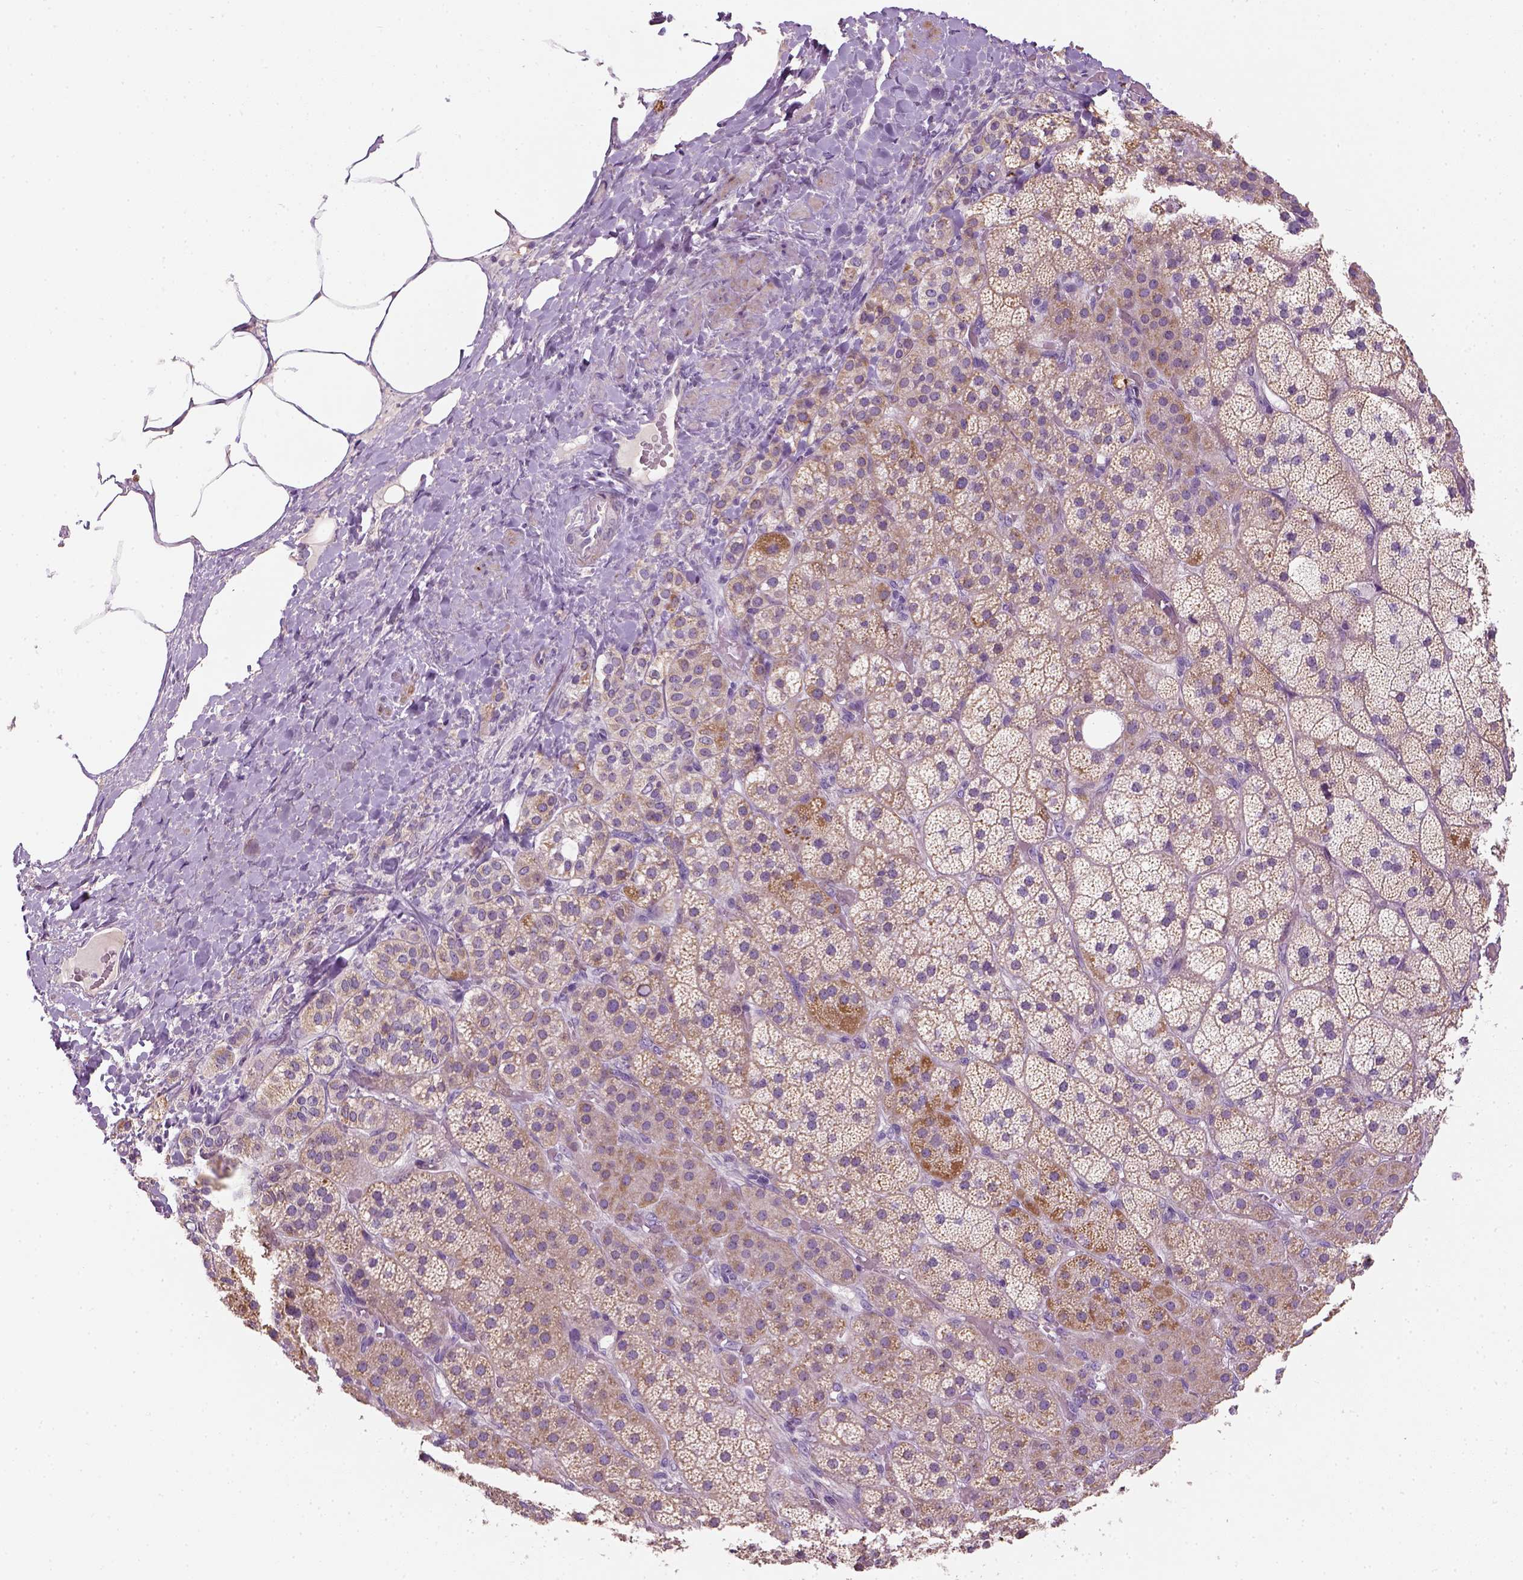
{"staining": {"intensity": "moderate", "quantity": ">75%", "location": "cytoplasmic/membranous"}, "tissue": "adrenal gland", "cell_type": "Glandular cells", "image_type": "normal", "snomed": [{"axis": "morphology", "description": "Normal tissue, NOS"}, {"axis": "topography", "description": "Adrenal gland"}], "caption": "Immunohistochemical staining of normal adrenal gland demonstrates moderate cytoplasmic/membranous protein positivity in about >75% of glandular cells. The protein of interest is stained brown, and the nuclei are stained in blue (DAB IHC with brightfield microscopy, high magnification).", "gene": "NUDT6", "patient": {"sex": "male", "age": 57}}